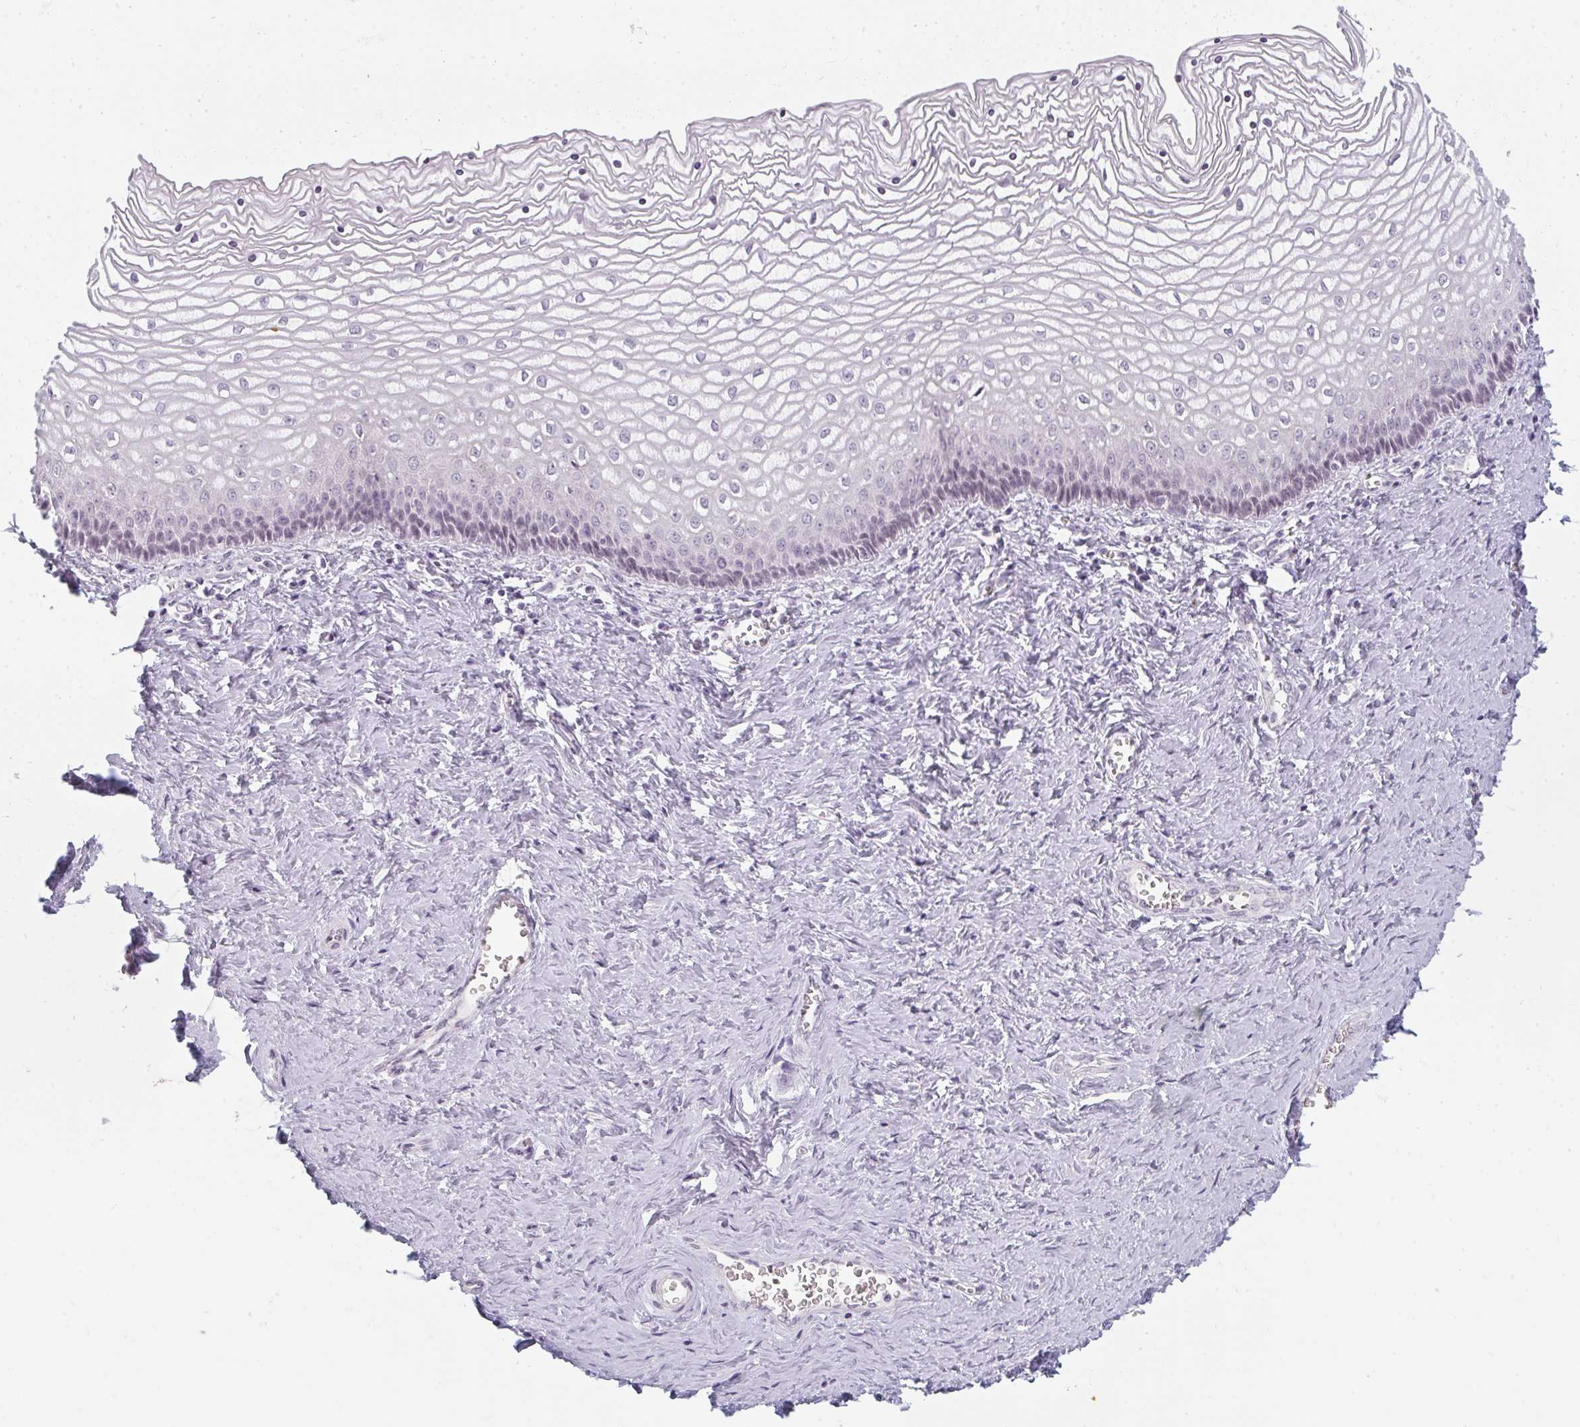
{"staining": {"intensity": "weak", "quantity": "<25%", "location": "nuclear"}, "tissue": "vagina", "cell_type": "Squamous epithelial cells", "image_type": "normal", "snomed": [{"axis": "morphology", "description": "Normal tissue, NOS"}, {"axis": "topography", "description": "Vagina"}], "caption": "Human vagina stained for a protein using immunohistochemistry exhibits no expression in squamous epithelial cells.", "gene": "RBBP6", "patient": {"sex": "female", "age": 45}}